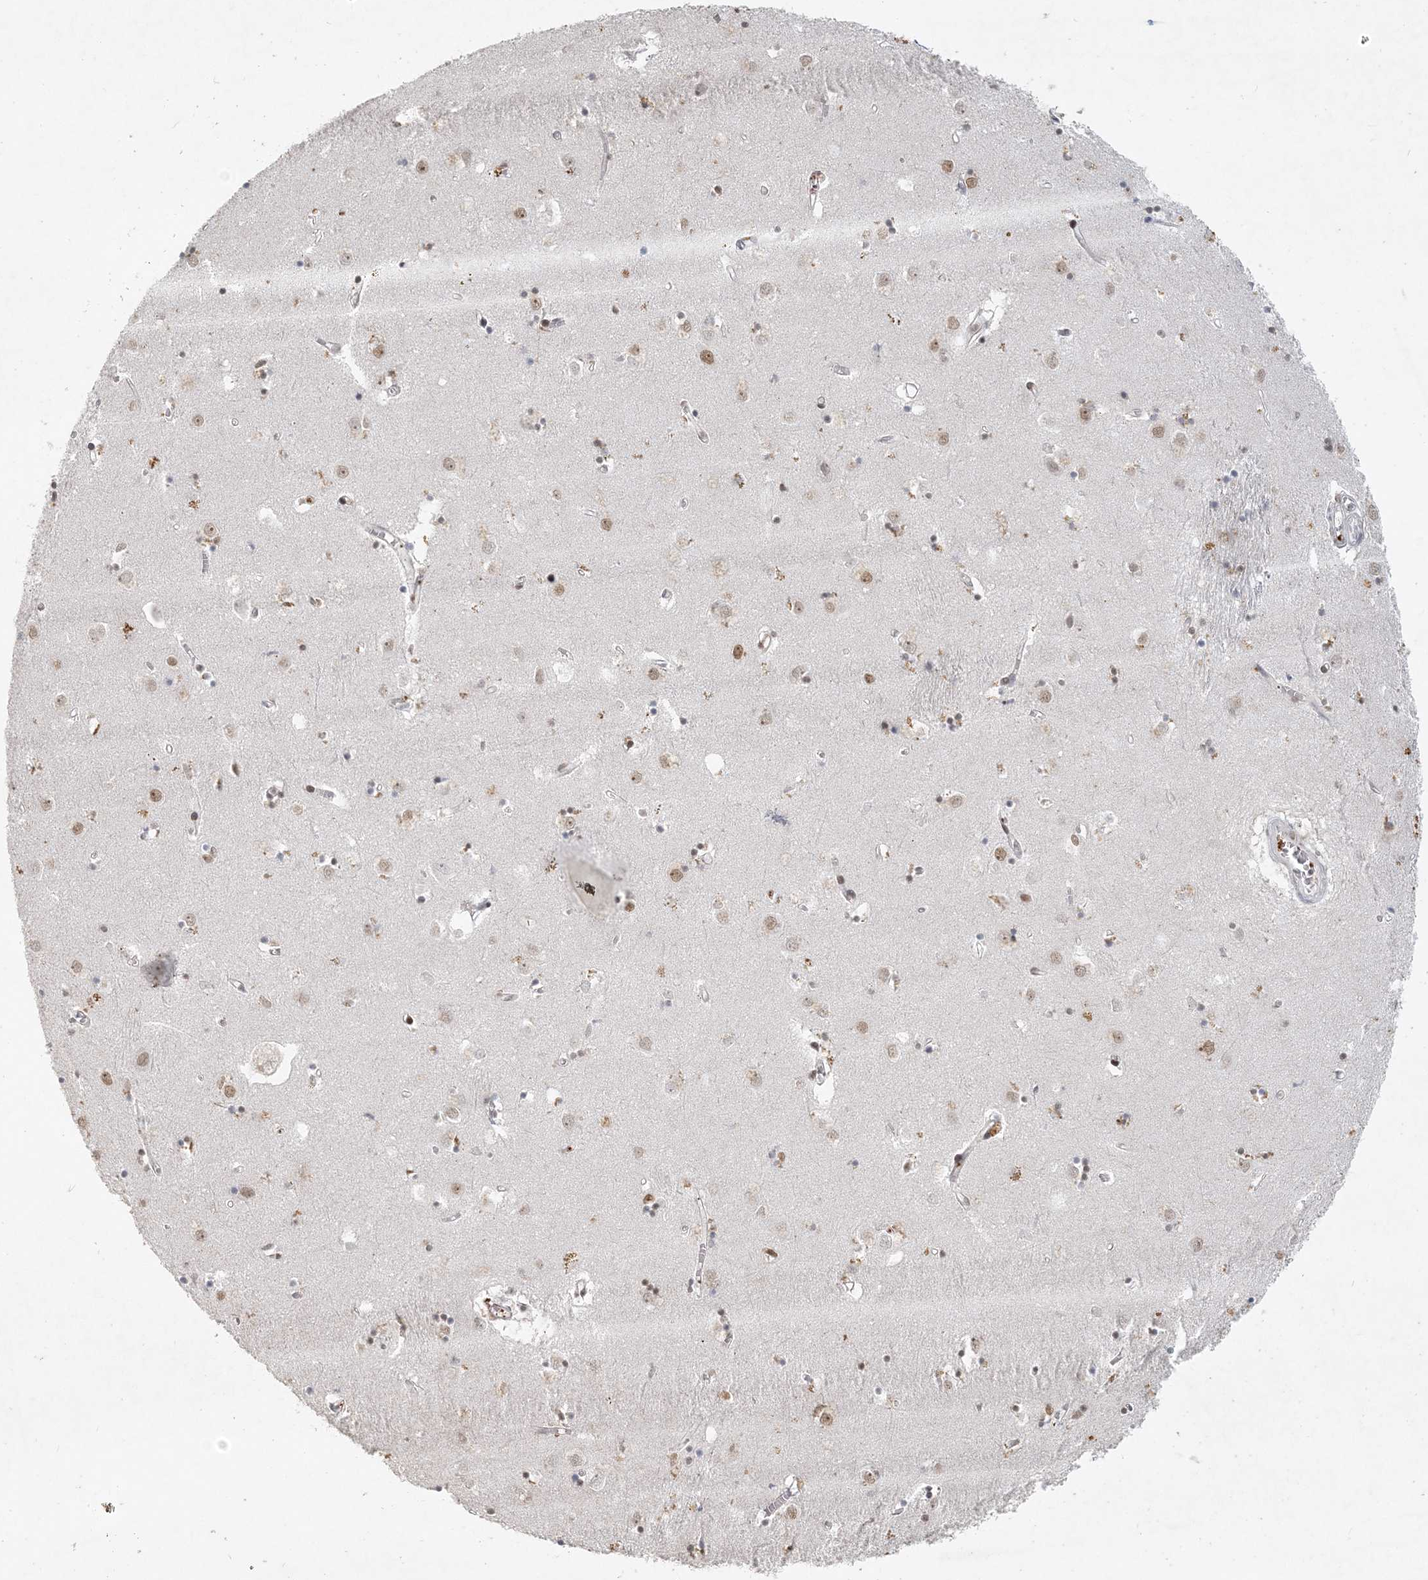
{"staining": {"intensity": "weak", "quantity": "25%-75%", "location": "nuclear"}, "tissue": "caudate", "cell_type": "Glial cells", "image_type": "normal", "snomed": [{"axis": "morphology", "description": "Normal tissue, NOS"}, {"axis": "topography", "description": "Lateral ventricle wall"}], "caption": "The histopathology image demonstrates staining of unremarkable caudate, revealing weak nuclear protein expression (brown color) within glial cells. The staining was performed using DAB (3,3'-diaminobenzidine) to visualize the protein expression in brown, while the nuclei were stained in blue with hematoxylin (Magnification: 20x).", "gene": "BAZ1B", "patient": {"sex": "male", "age": 70}}